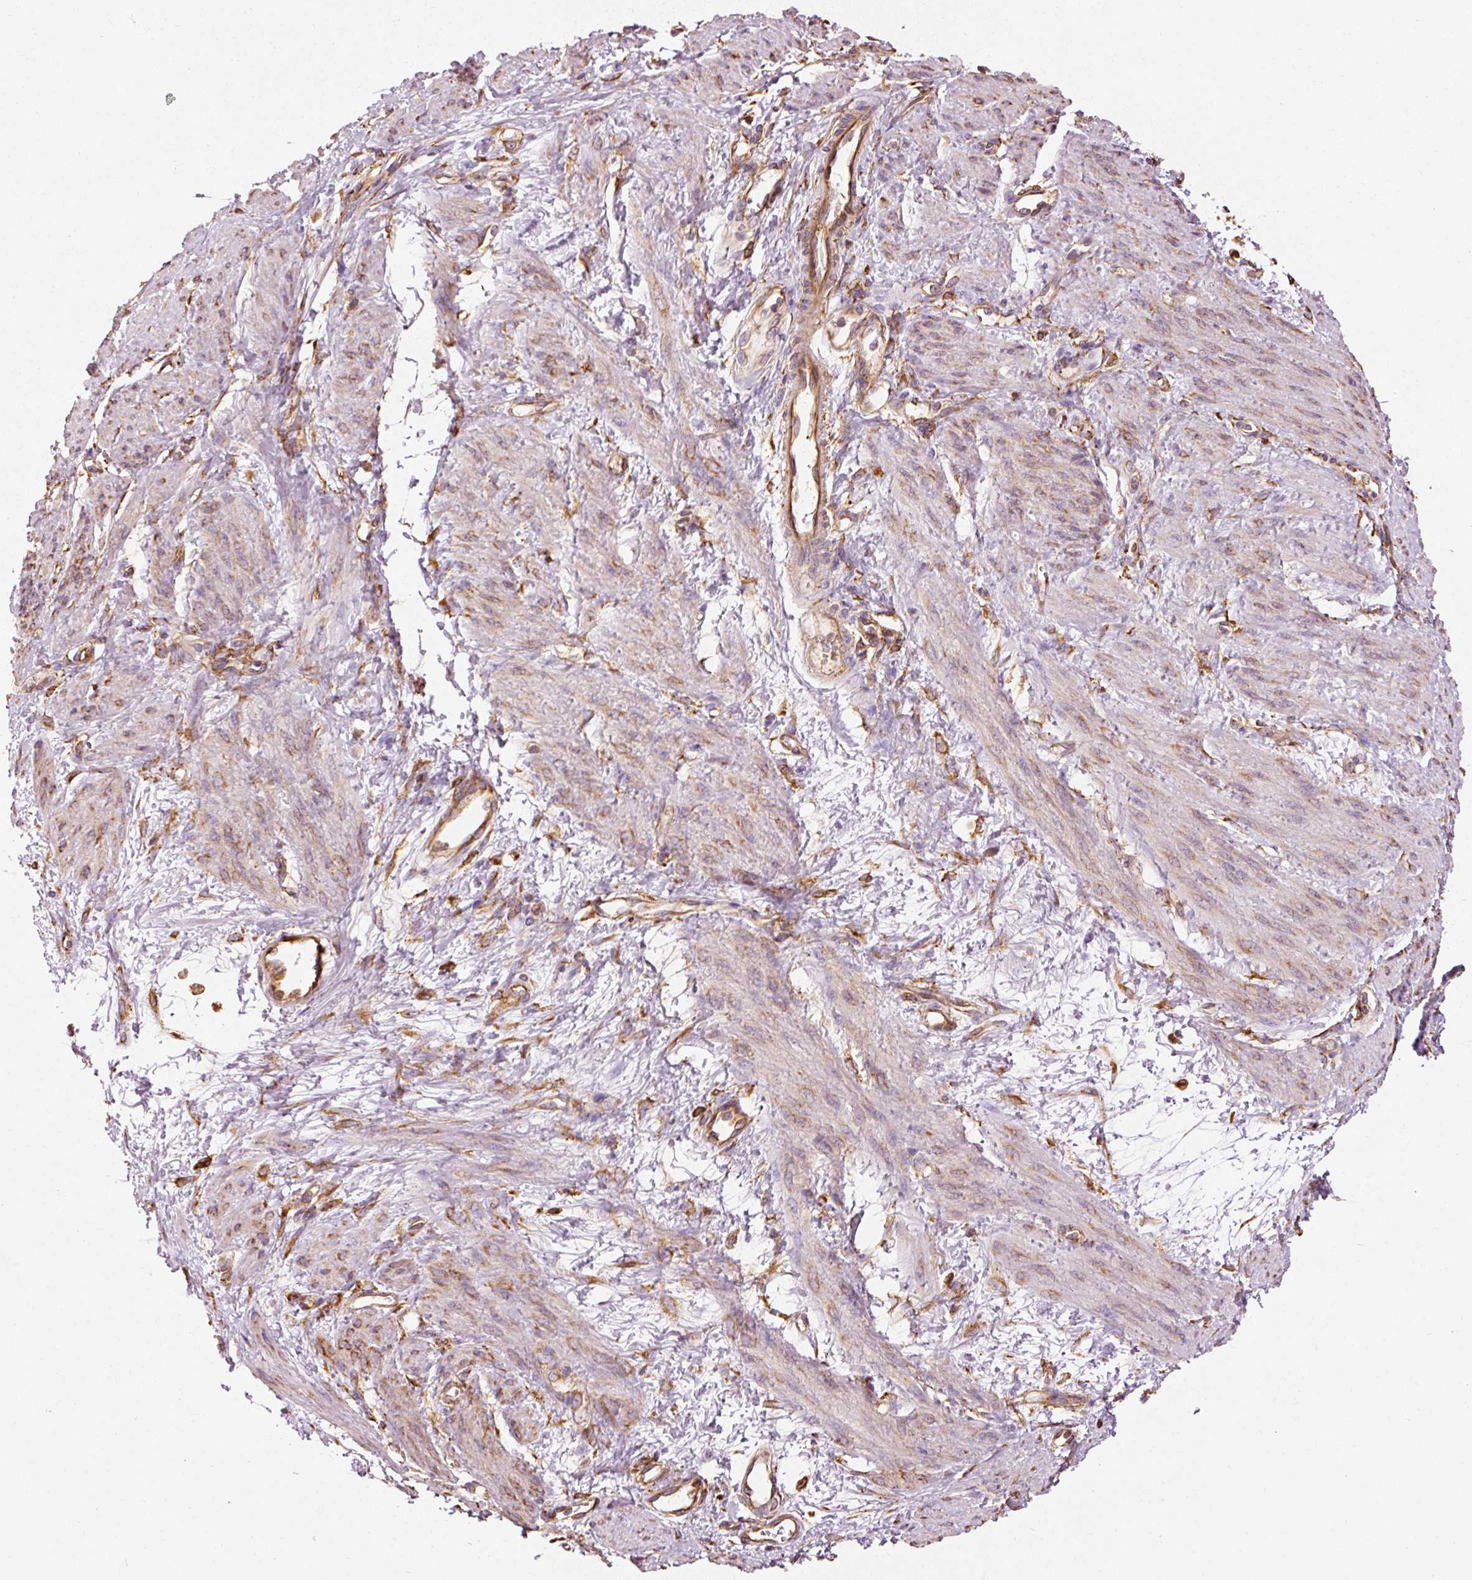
{"staining": {"intensity": "weak", "quantity": ">75%", "location": "cytoplasmic/membranous"}, "tissue": "smooth muscle", "cell_type": "Smooth muscle cells", "image_type": "normal", "snomed": [{"axis": "morphology", "description": "Normal tissue, NOS"}, {"axis": "topography", "description": "Smooth muscle"}, {"axis": "topography", "description": "Uterus"}], "caption": "Immunohistochemistry histopathology image of benign smooth muscle: human smooth muscle stained using immunohistochemistry displays low levels of weak protein expression localized specifically in the cytoplasmic/membranous of smooth muscle cells, appearing as a cytoplasmic/membranous brown color.", "gene": "ENSG00000256500", "patient": {"sex": "female", "age": 39}}